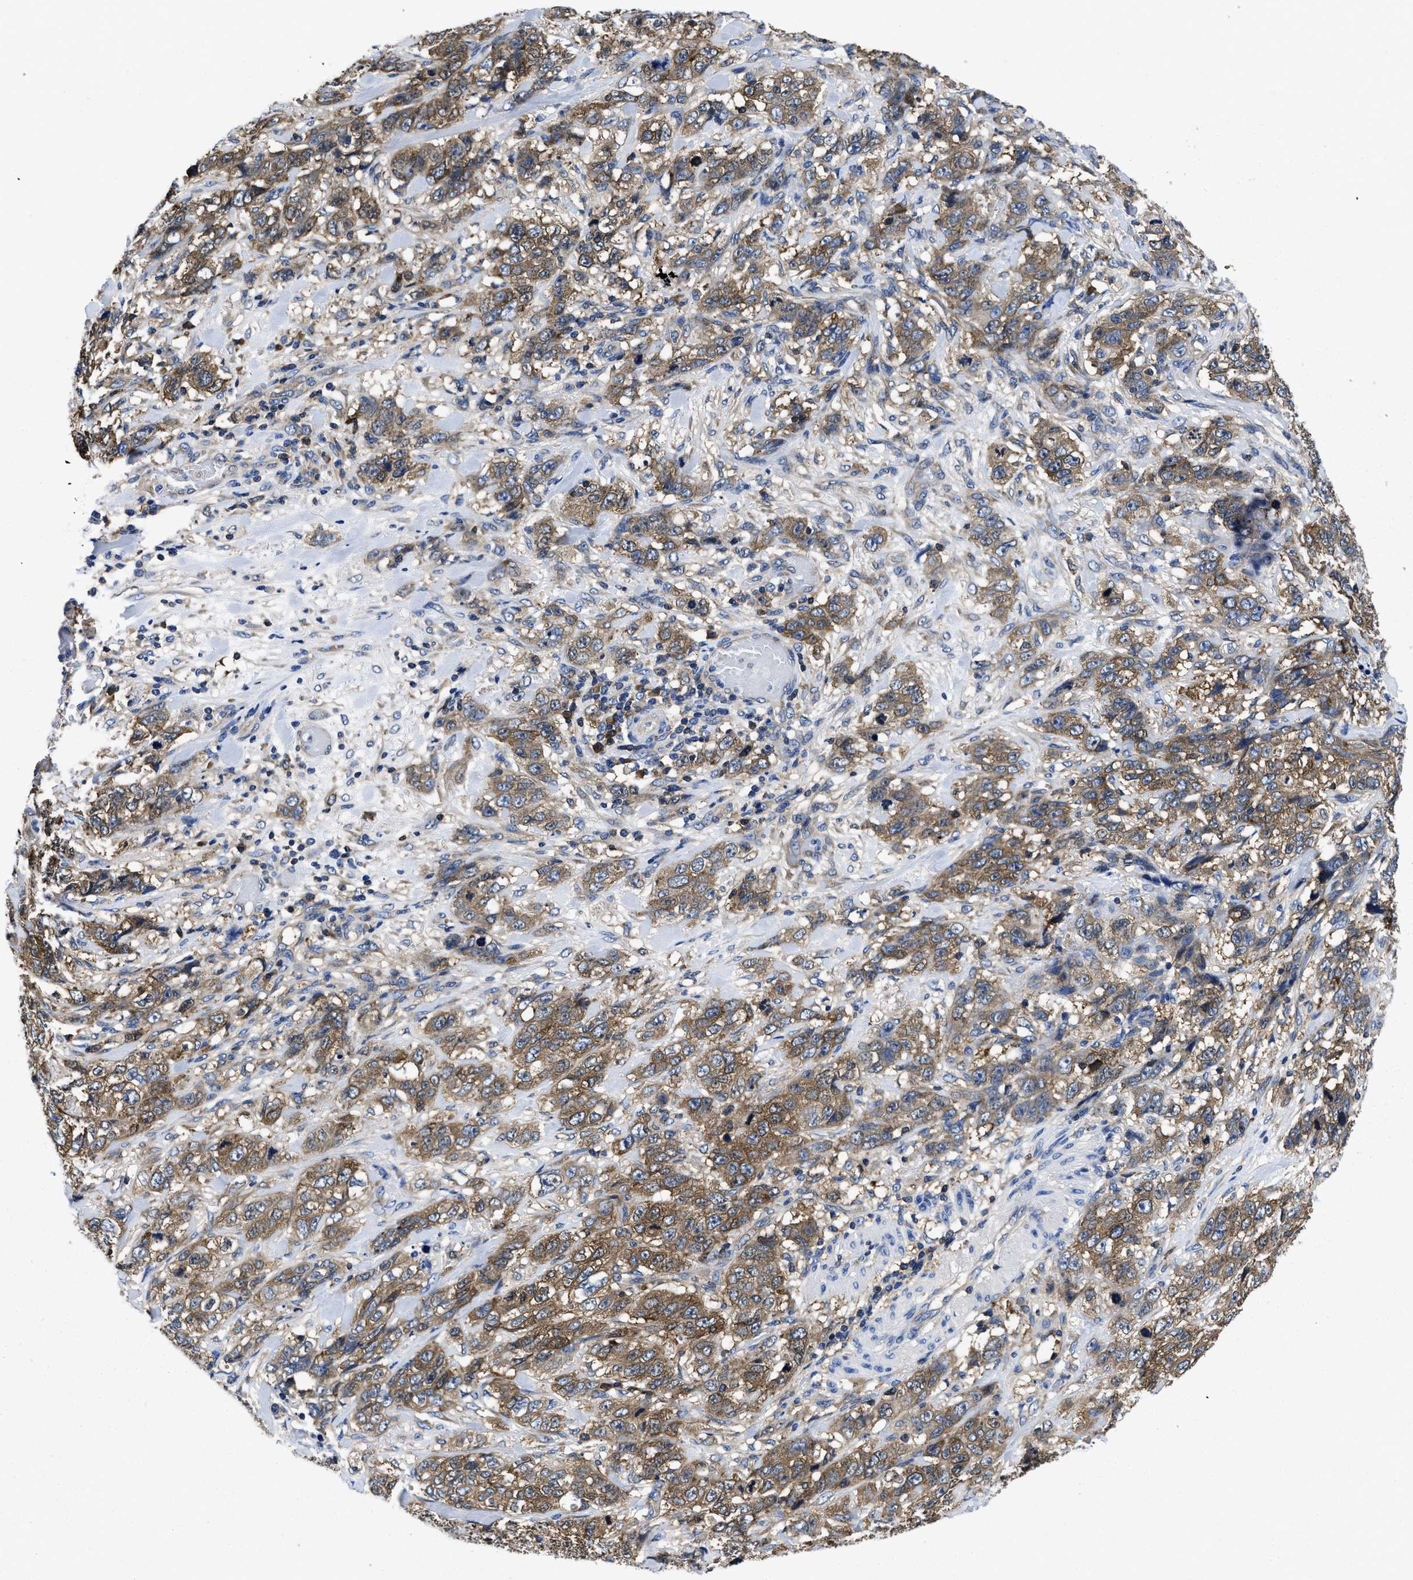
{"staining": {"intensity": "moderate", "quantity": ">75%", "location": "cytoplasmic/membranous"}, "tissue": "stomach cancer", "cell_type": "Tumor cells", "image_type": "cancer", "snomed": [{"axis": "morphology", "description": "Adenocarcinoma, NOS"}, {"axis": "topography", "description": "Stomach"}], "caption": "Immunohistochemical staining of stomach cancer reveals moderate cytoplasmic/membranous protein staining in approximately >75% of tumor cells.", "gene": "YARS1", "patient": {"sex": "male", "age": 48}}